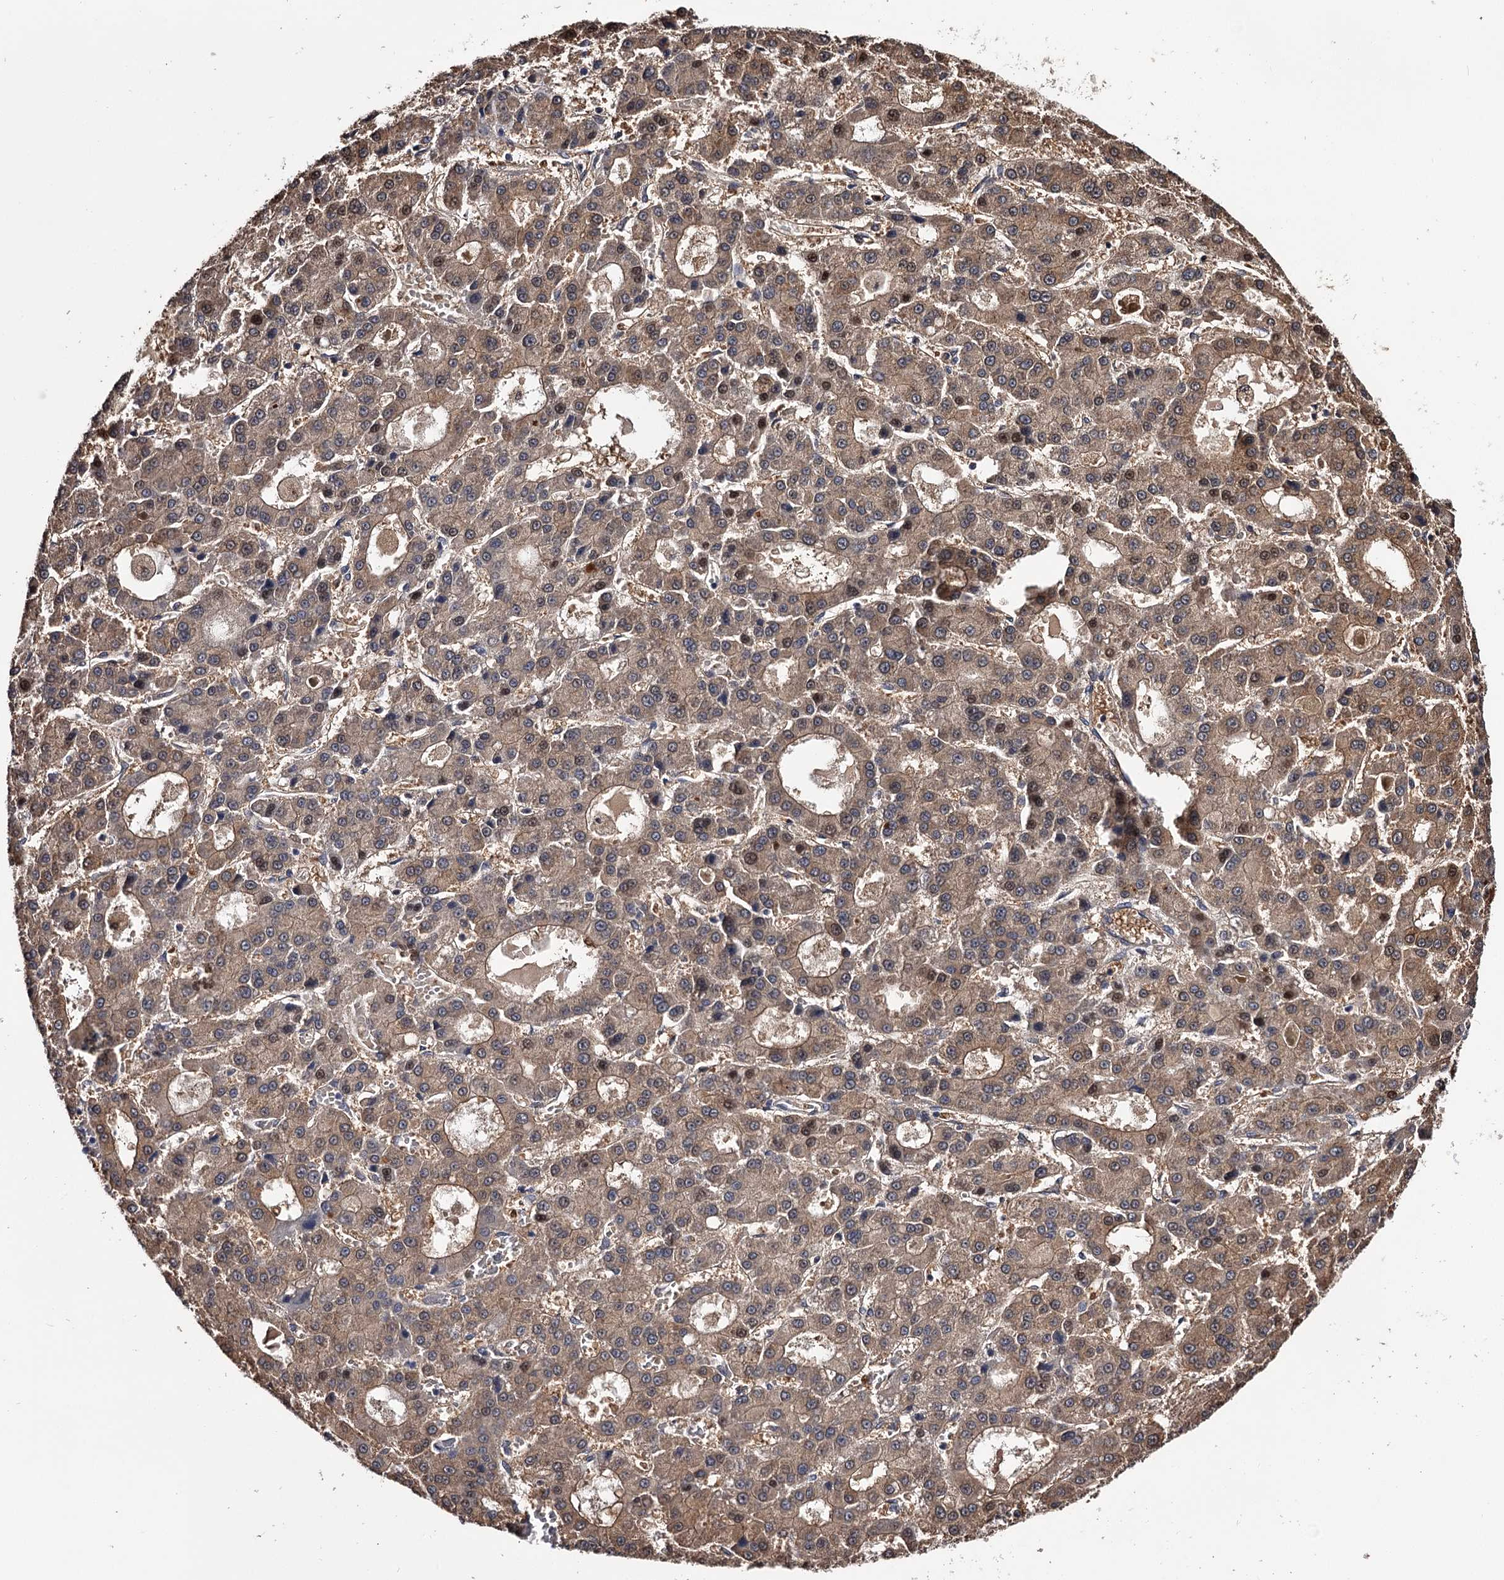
{"staining": {"intensity": "moderate", "quantity": "25%-75%", "location": "cytoplasmic/membranous,nuclear"}, "tissue": "liver cancer", "cell_type": "Tumor cells", "image_type": "cancer", "snomed": [{"axis": "morphology", "description": "Carcinoma, Hepatocellular, NOS"}, {"axis": "topography", "description": "Liver"}], "caption": "Tumor cells exhibit medium levels of moderate cytoplasmic/membranous and nuclear positivity in about 25%-75% of cells in human liver cancer. (Brightfield microscopy of DAB IHC at high magnification).", "gene": "GSTO1", "patient": {"sex": "male", "age": 70}}